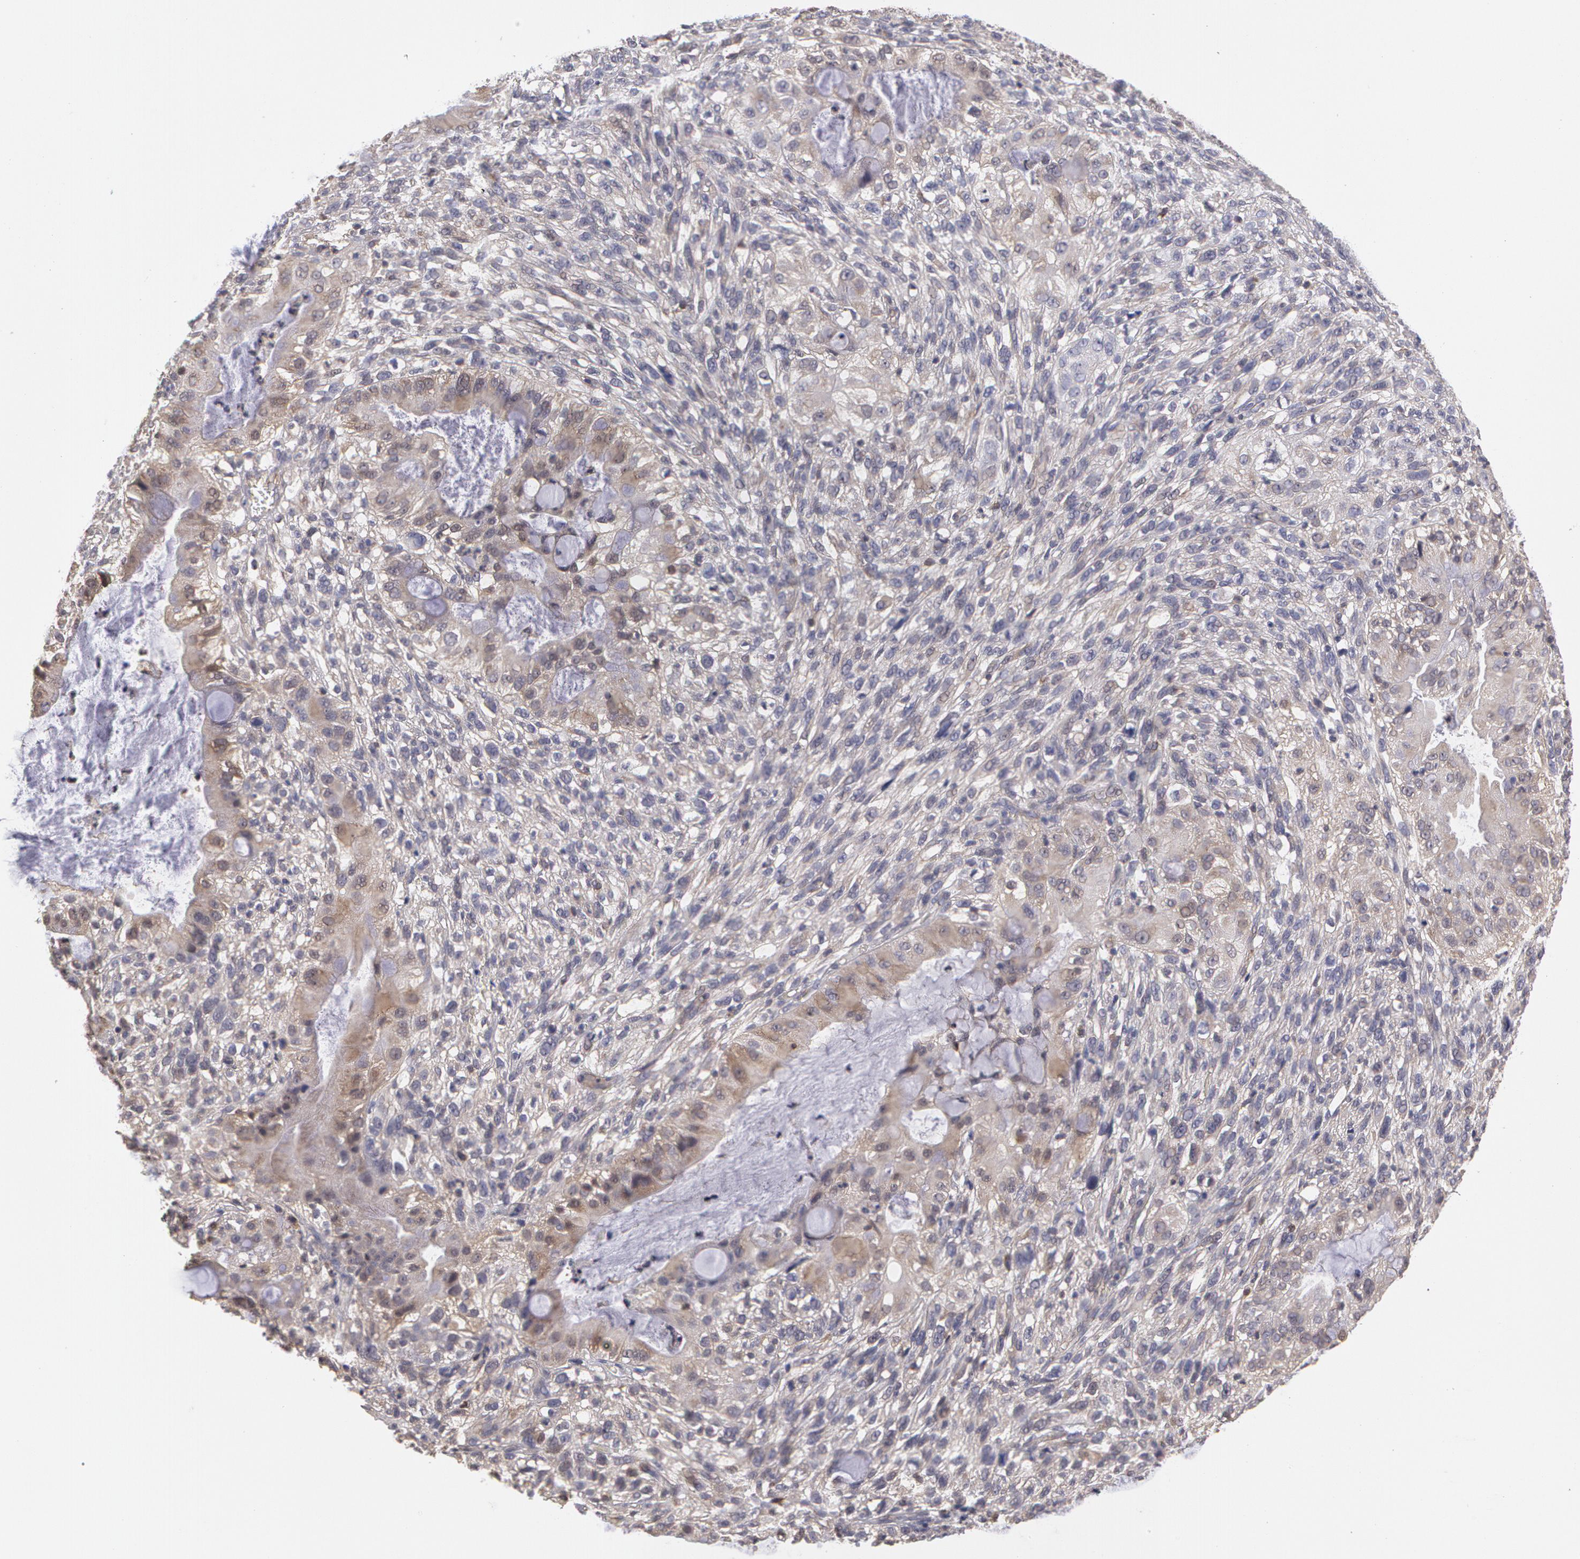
{"staining": {"intensity": "weak", "quantity": "25%-75%", "location": "cytoplasmic/membranous"}, "tissue": "cervical cancer", "cell_type": "Tumor cells", "image_type": "cancer", "snomed": [{"axis": "morphology", "description": "Adenocarcinoma, NOS"}, {"axis": "topography", "description": "Cervix"}], "caption": "Adenocarcinoma (cervical) stained with a protein marker displays weak staining in tumor cells.", "gene": "MPST", "patient": {"sex": "female", "age": 41}}